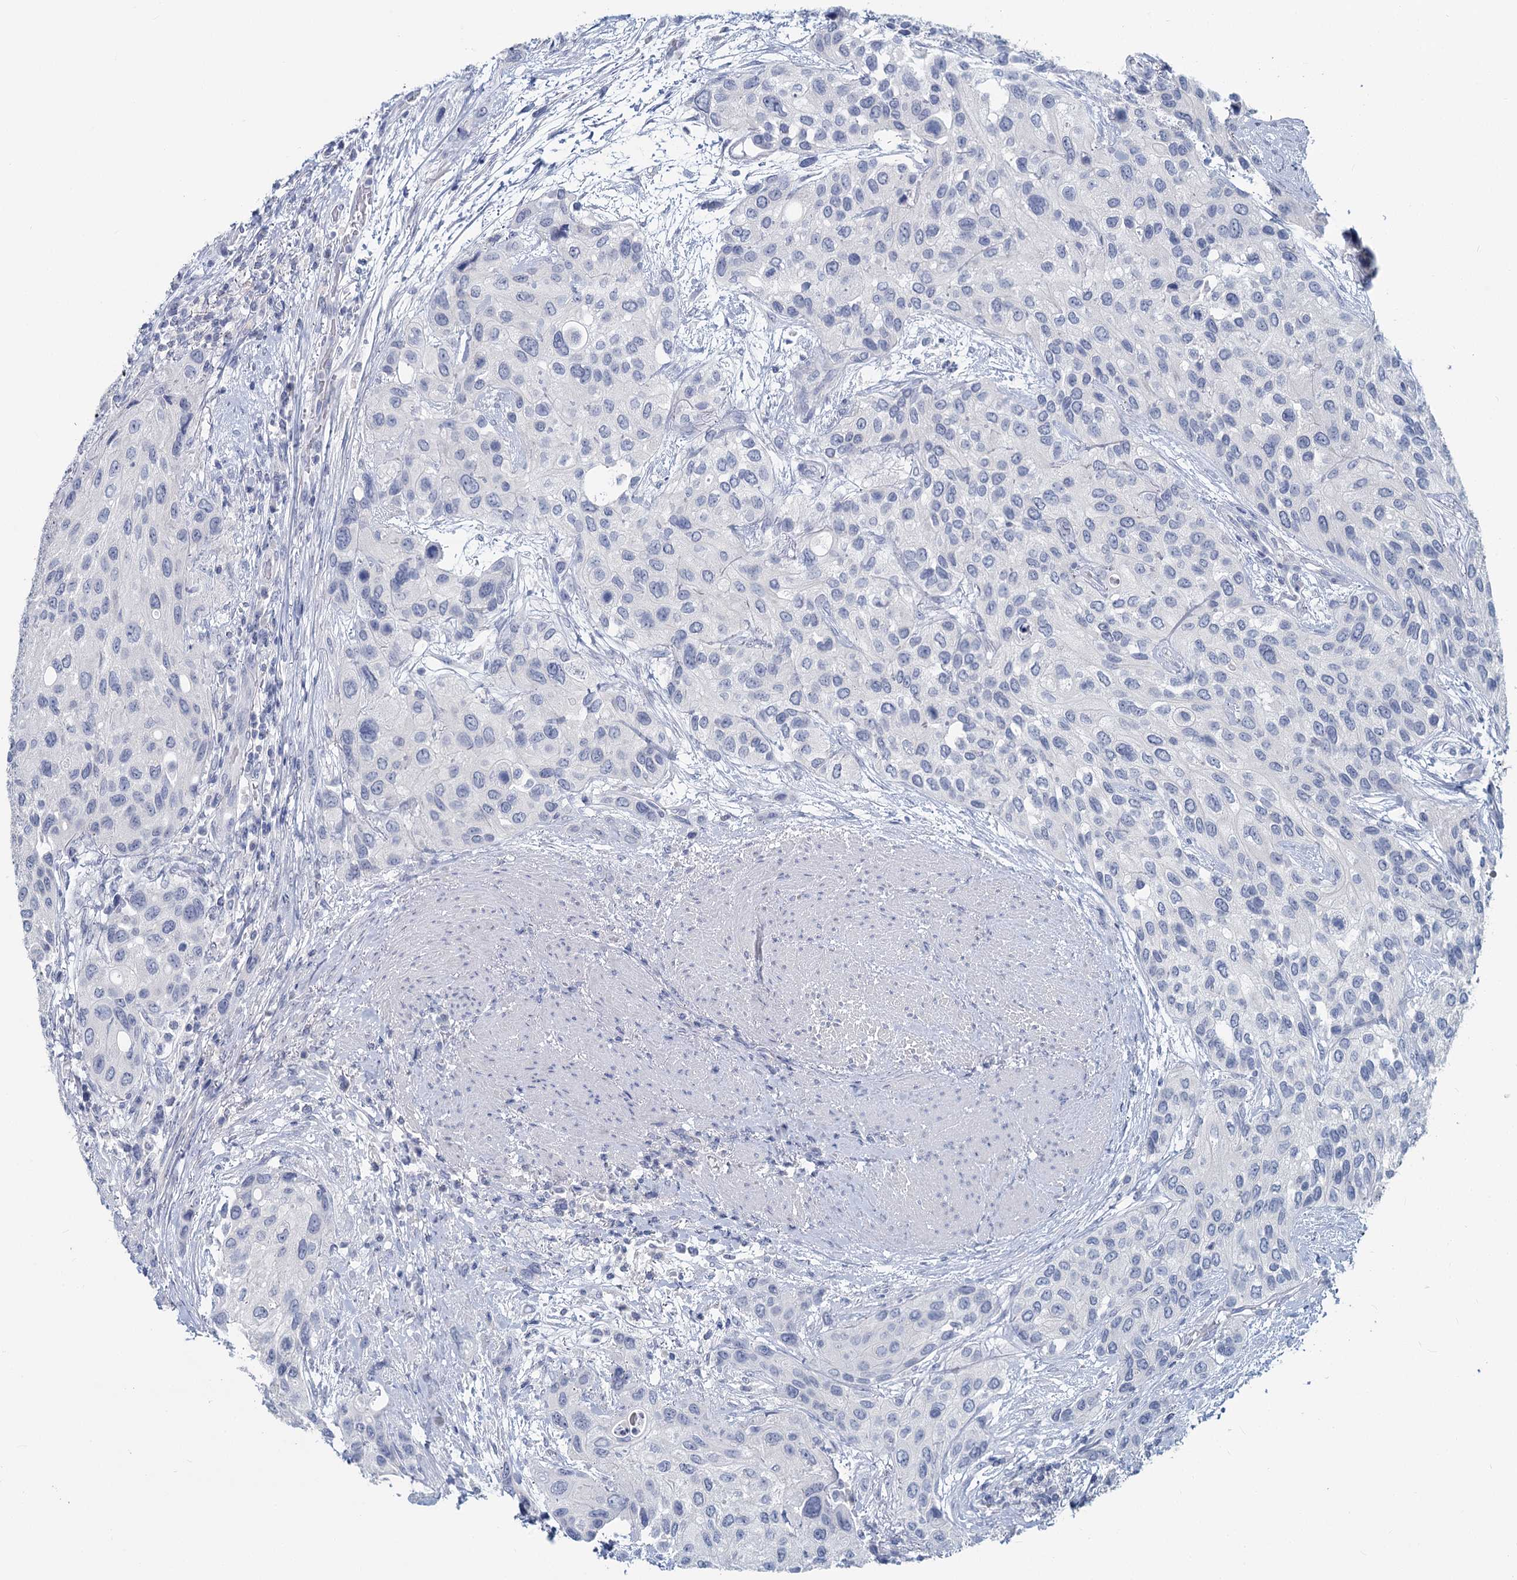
{"staining": {"intensity": "negative", "quantity": "none", "location": "none"}, "tissue": "urothelial cancer", "cell_type": "Tumor cells", "image_type": "cancer", "snomed": [{"axis": "morphology", "description": "Normal tissue, NOS"}, {"axis": "morphology", "description": "Urothelial carcinoma, High grade"}, {"axis": "topography", "description": "Vascular tissue"}, {"axis": "topography", "description": "Urinary bladder"}], "caption": "High magnification brightfield microscopy of urothelial cancer stained with DAB (3,3'-diaminobenzidine) (brown) and counterstained with hematoxylin (blue): tumor cells show no significant expression.", "gene": "CHGA", "patient": {"sex": "female", "age": 56}}